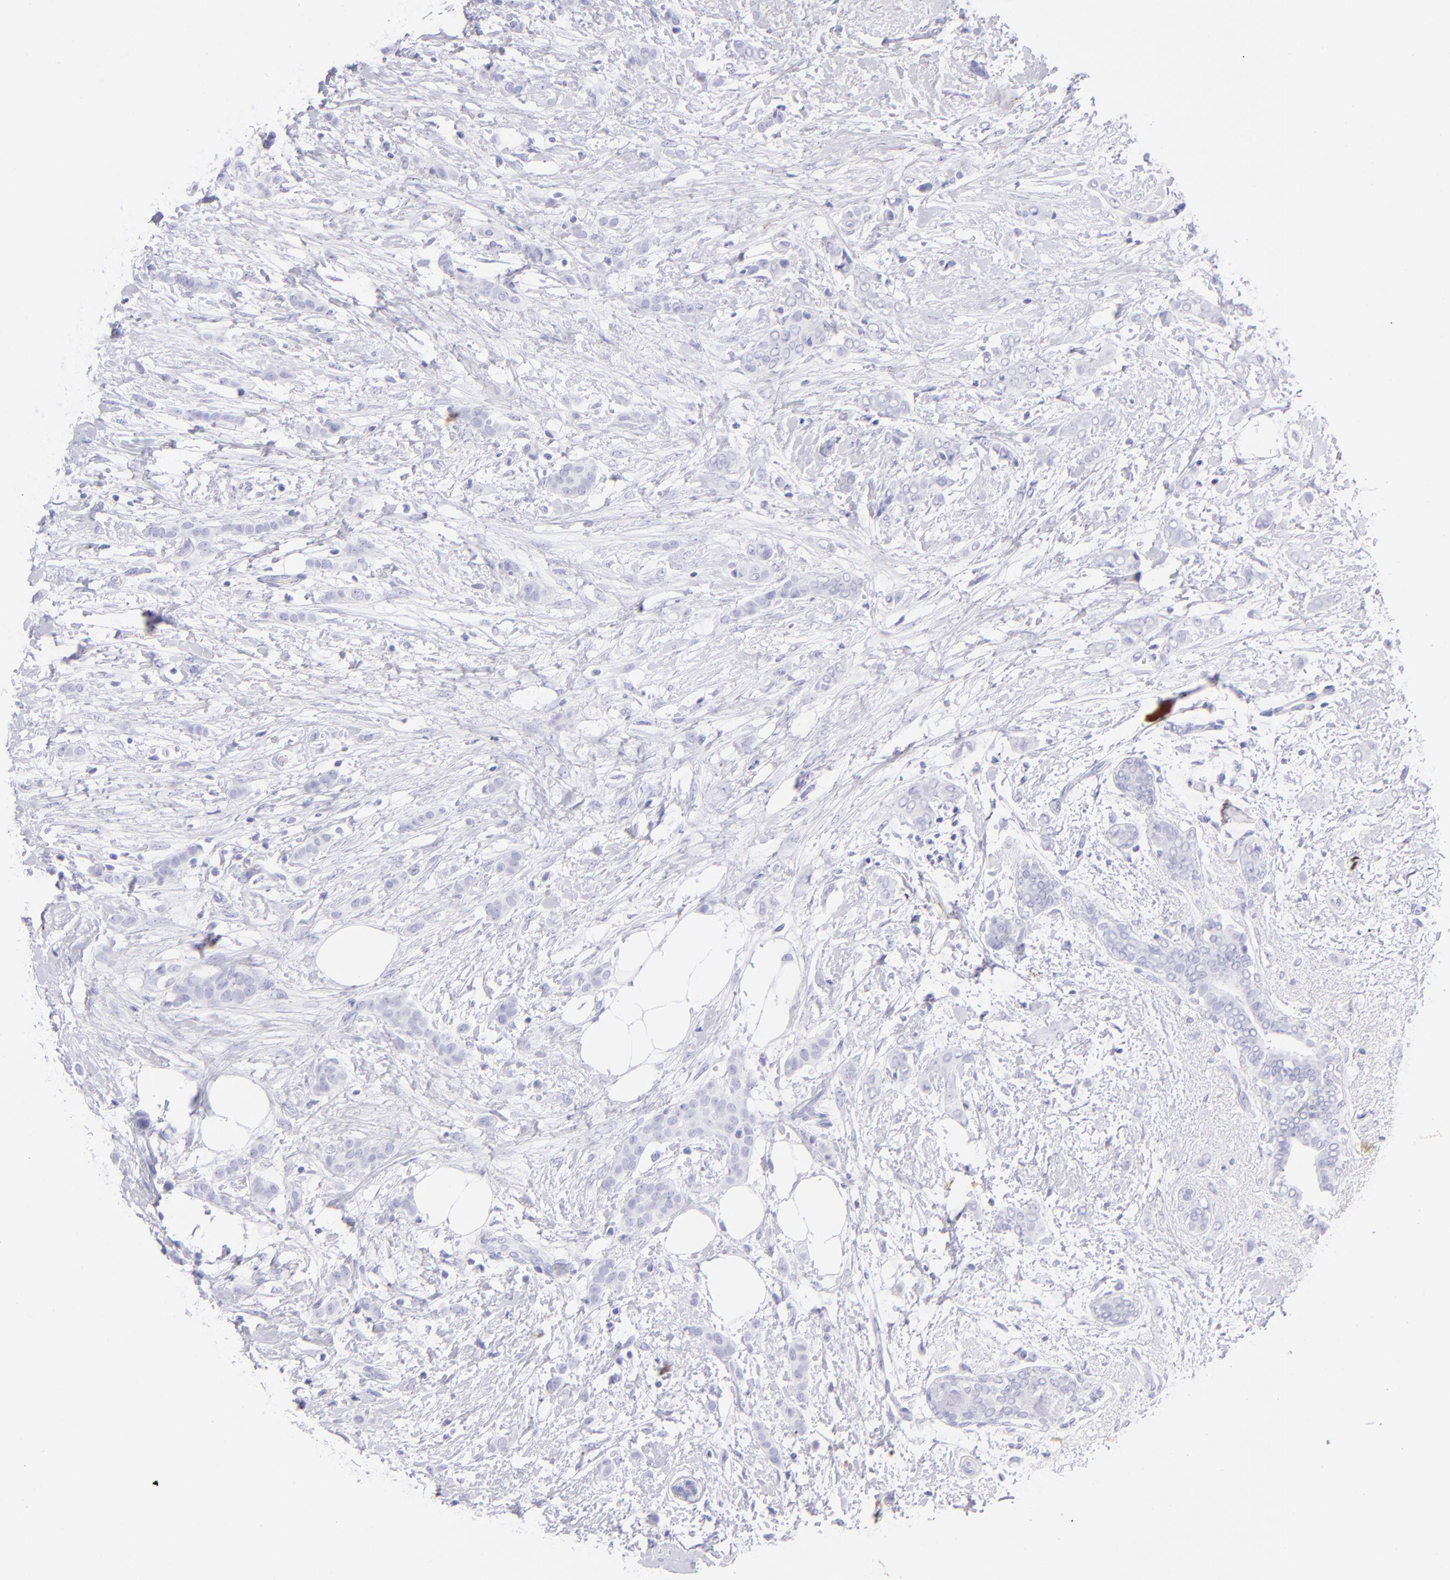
{"staining": {"intensity": "negative", "quantity": "none", "location": "none"}, "tissue": "breast cancer", "cell_type": "Tumor cells", "image_type": "cancer", "snomed": [{"axis": "morphology", "description": "Lobular carcinoma"}, {"axis": "topography", "description": "Breast"}], "caption": "This is an immunohistochemistry (IHC) image of breast lobular carcinoma. There is no positivity in tumor cells.", "gene": "CD72", "patient": {"sex": "female", "age": 55}}